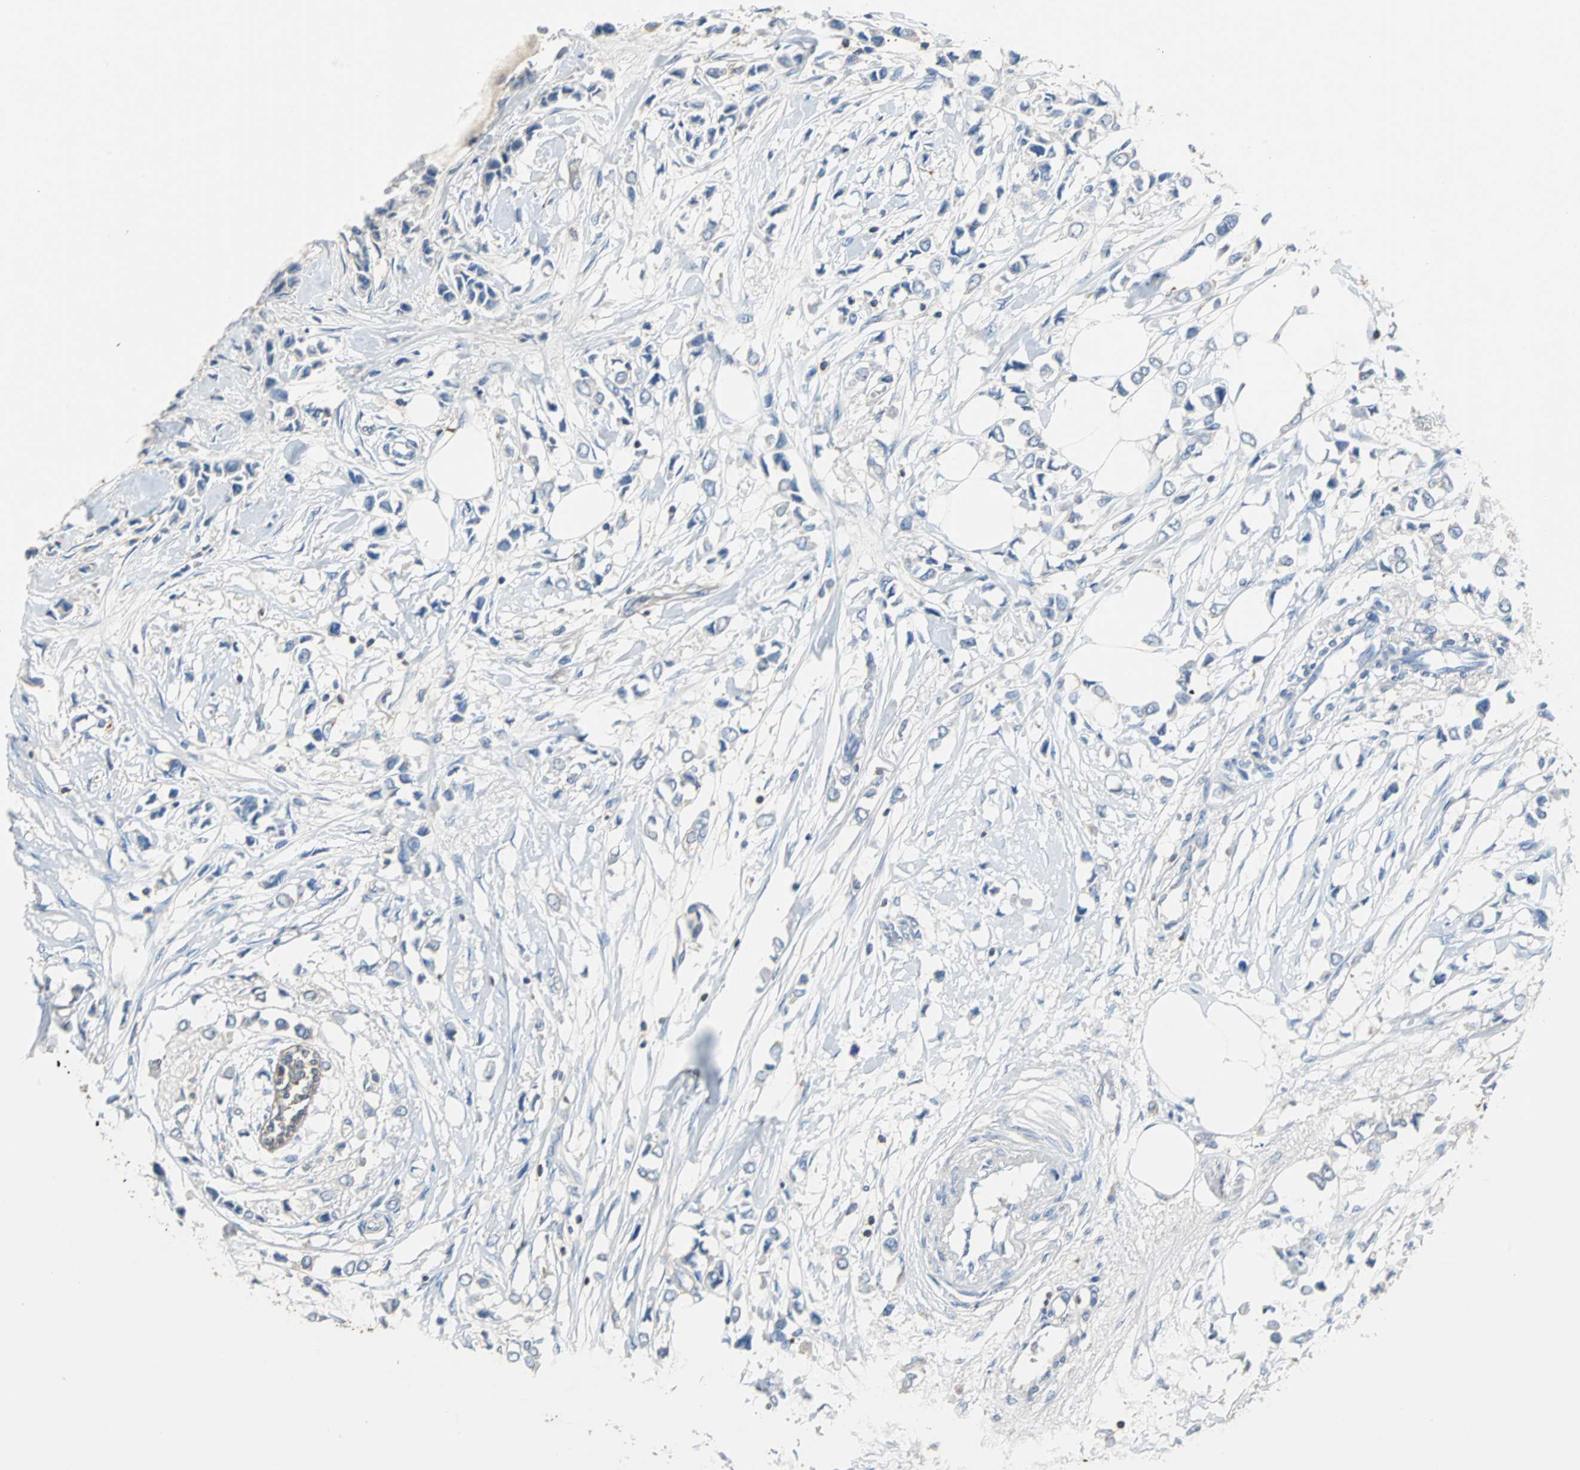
{"staining": {"intensity": "weak", "quantity": "<25%", "location": "cytoplasmic/membranous"}, "tissue": "breast cancer", "cell_type": "Tumor cells", "image_type": "cancer", "snomed": [{"axis": "morphology", "description": "Lobular carcinoma"}, {"axis": "topography", "description": "Breast"}], "caption": "Lobular carcinoma (breast) was stained to show a protein in brown. There is no significant positivity in tumor cells.", "gene": "TSC22D4", "patient": {"sex": "female", "age": 51}}